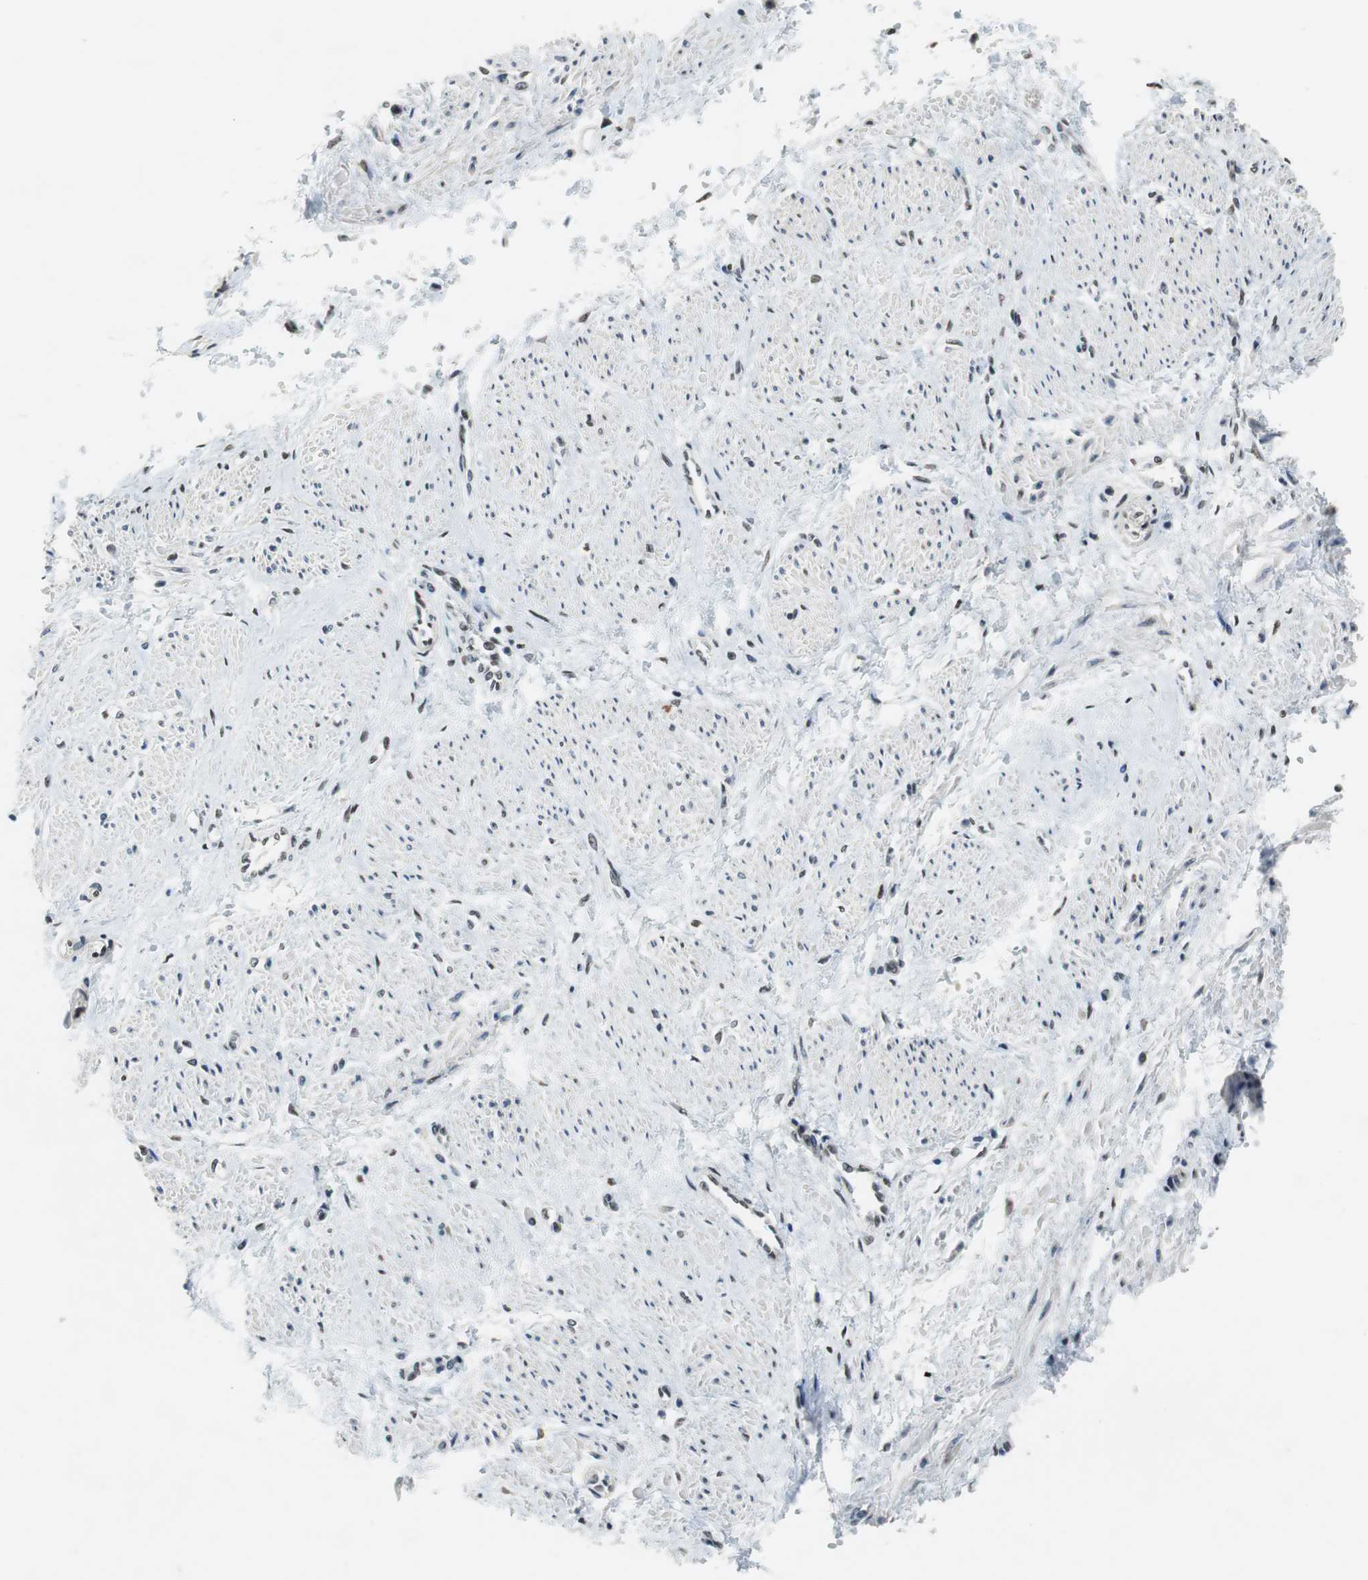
{"staining": {"intensity": "weak", "quantity": "25%-75%", "location": "nuclear"}, "tissue": "smooth muscle", "cell_type": "Smooth muscle cells", "image_type": "normal", "snomed": [{"axis": "morphology", "description": "Normal tissue, NOS"}, {"axis": "topography", "description": "Smooth muscle"}, {"axis": "topography", "description": "Uterus"}], "caption": "Smooth muscle cells reveal weak nuclear staining in approximately 25%-75% of cells in benign smooth muscle. Nuclei are stained in blue.", "gene": "PRKDC", "patient": {"sex": "female", "age": 39}}